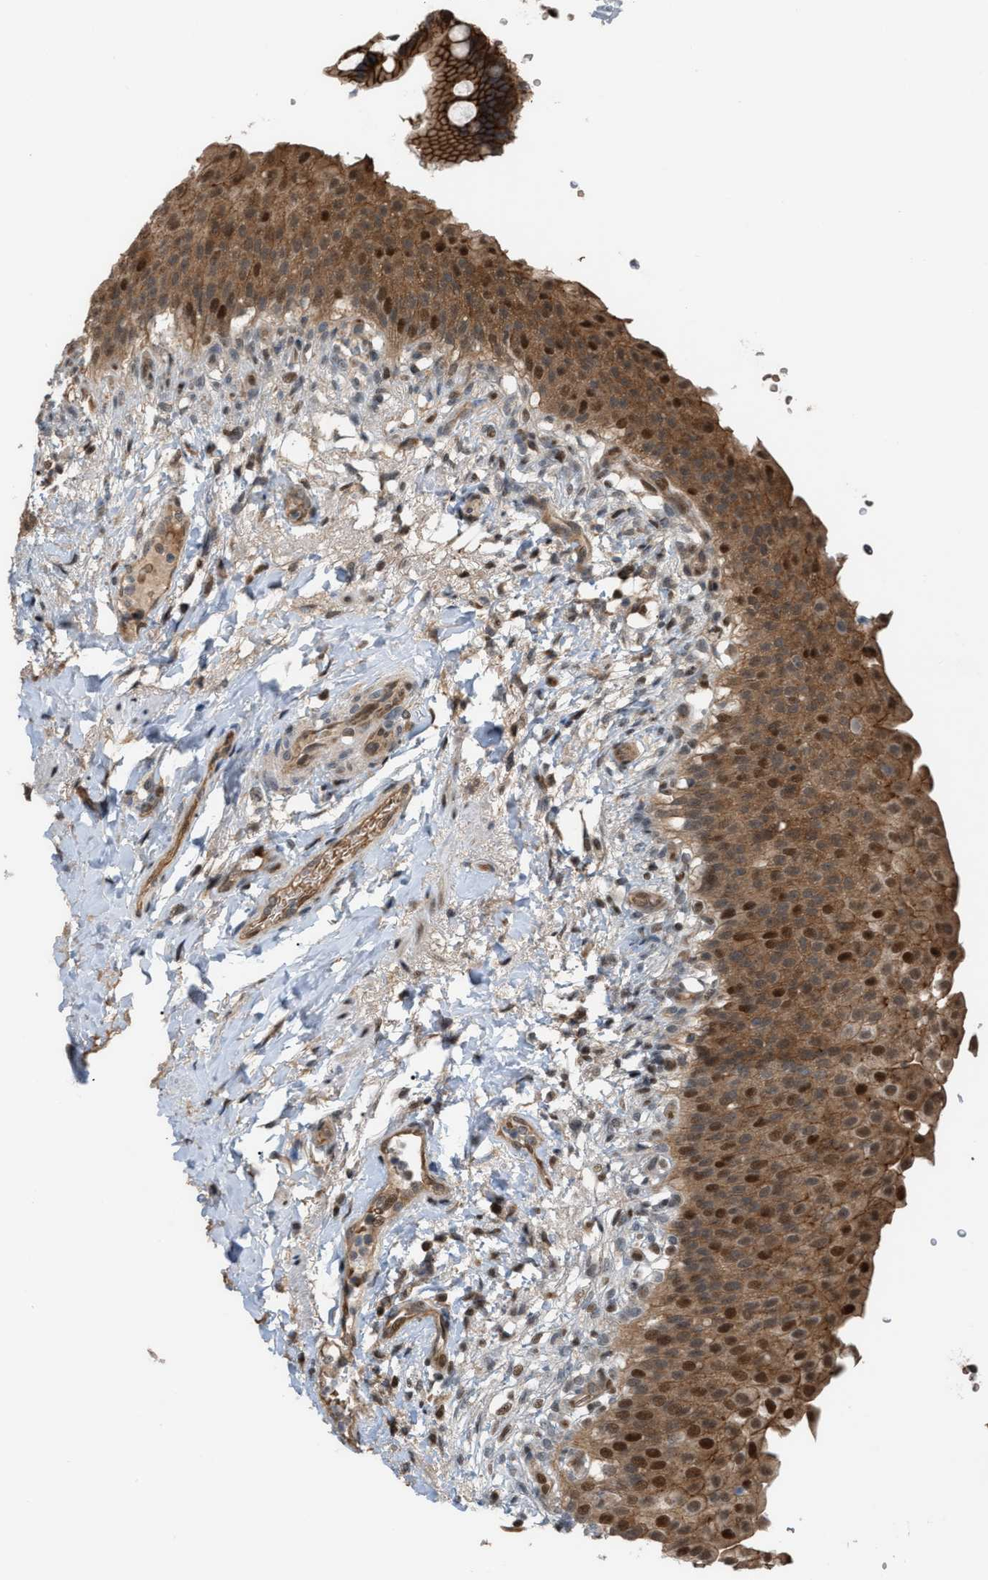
{"staining": {"intensity": "moderate", "quantity": ">75%", "location": "cytoplasmic/membranous,nuclear"}, "tissue": "urinary bladder", "cell_type": "Urothelial cells", "image_type": "normal", "snomed": [{"axis": "morphology", "description": "Normal tissue, NOS"}, {"axis": "topography", "description": "Urinary bladder"}], "caption": "A medium amount of moderate cytoplasmic/membranous,nuclear expression is identified in approximately >75% of urothelial cells in benign urinary bladder. The protein is stained brown, and the nuclei are stained in blue (DAB IHC with brightfield microscopy, high magnification).", "gene": "RFFL", "patient": {"sex": "female", "age": 60}}